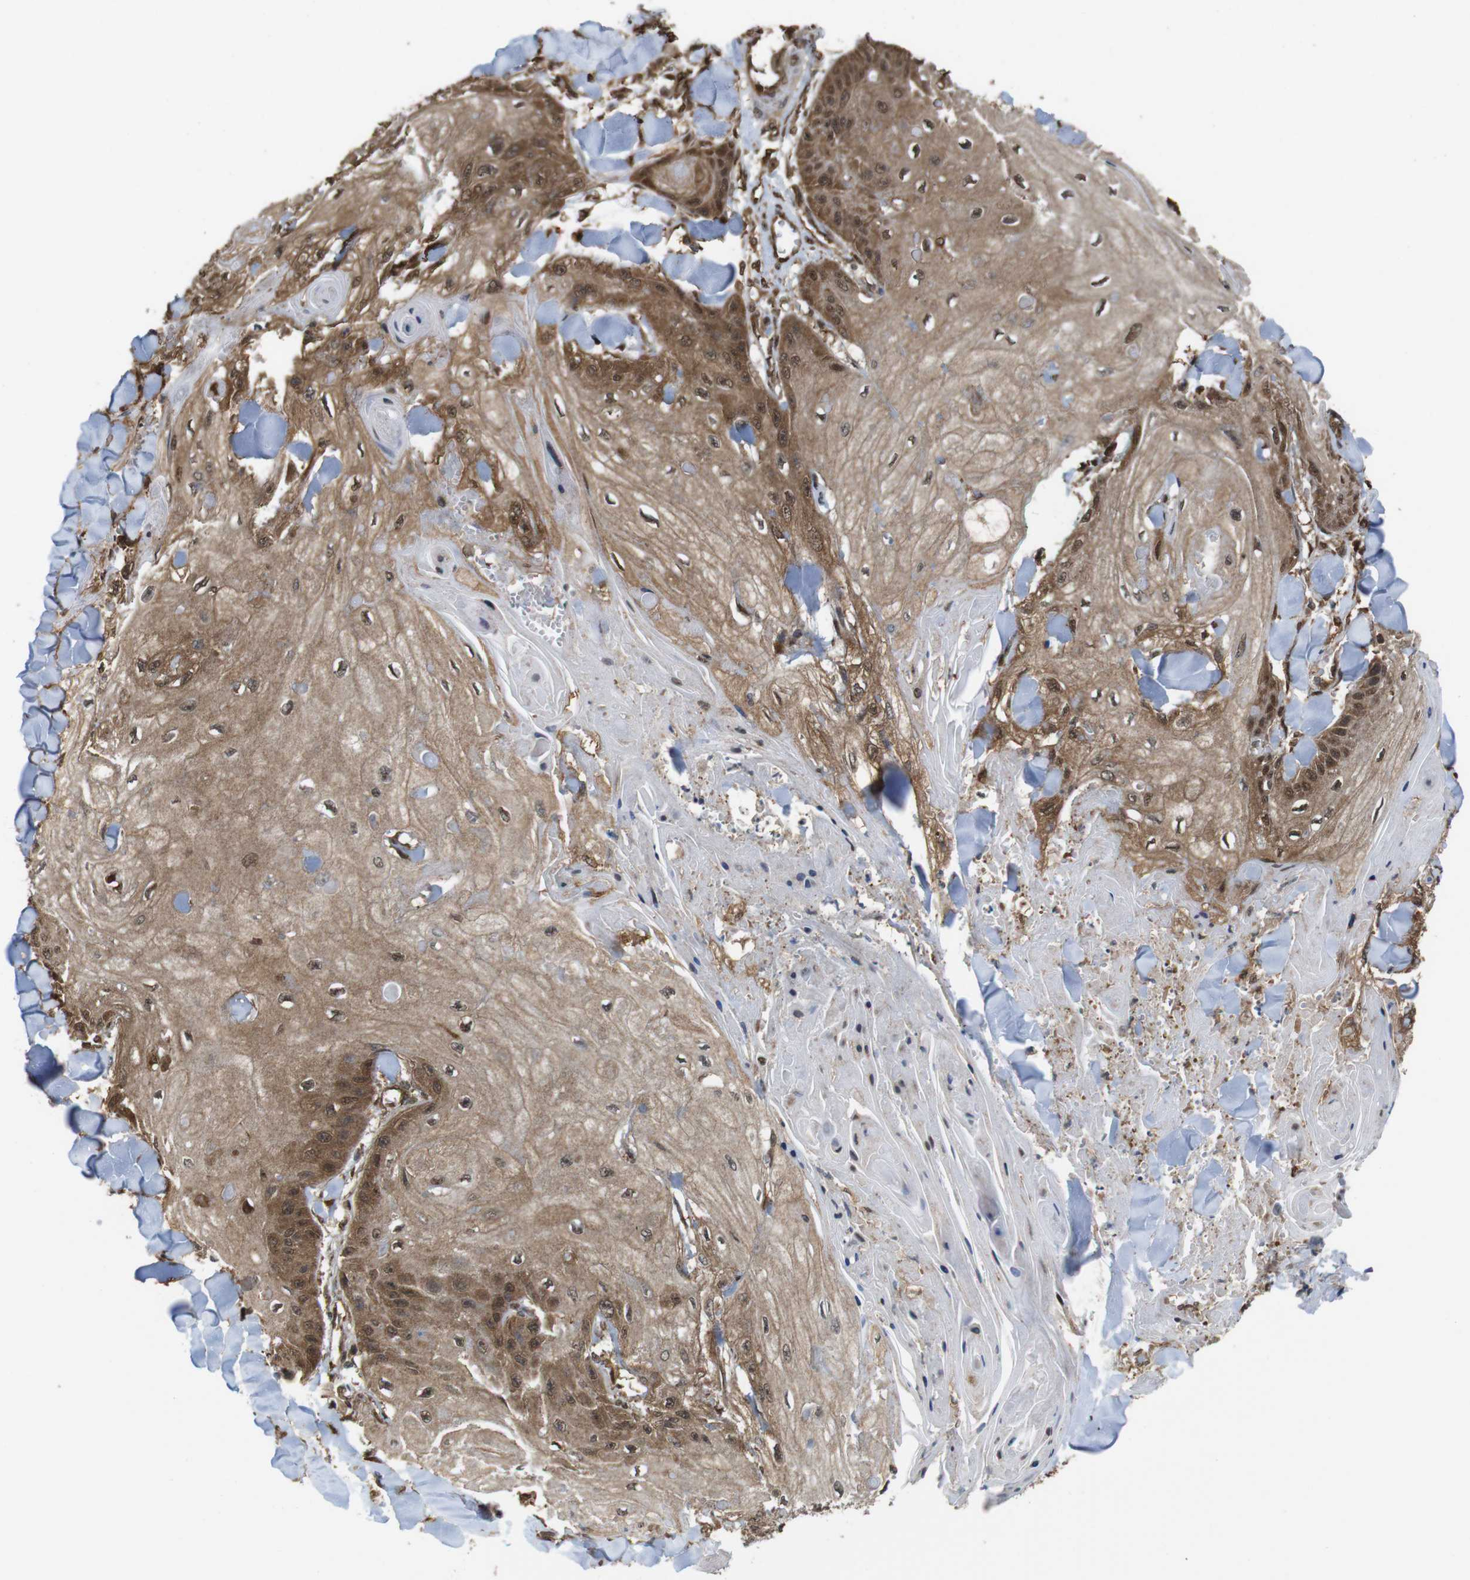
{"staining": {"intensity": "moderate", "quantity": ">75%", "location": "cytoplasmic/membranous,nuclear"}, "tissue": "skin cancer", "cell_type": "Tumor cells", "image_type": "cancer", "snomed": [{"axis": "morphology", "description": "Squamous cell carcinoma, NOS"}, {"axis": "topography", "description": "Skin"}], "caption": "Immunohistochemical staining of human skin squamous cell carcinoma exhibits medium levels of moderate cytoplasmic/membranous and nuclear protein positivity in about >75% of tumor cells. Ihc stains the protein in brown and the nuclei are stained blue.", "gene": "YWHAG", "patient": {"sex": "male", "age": 74}}